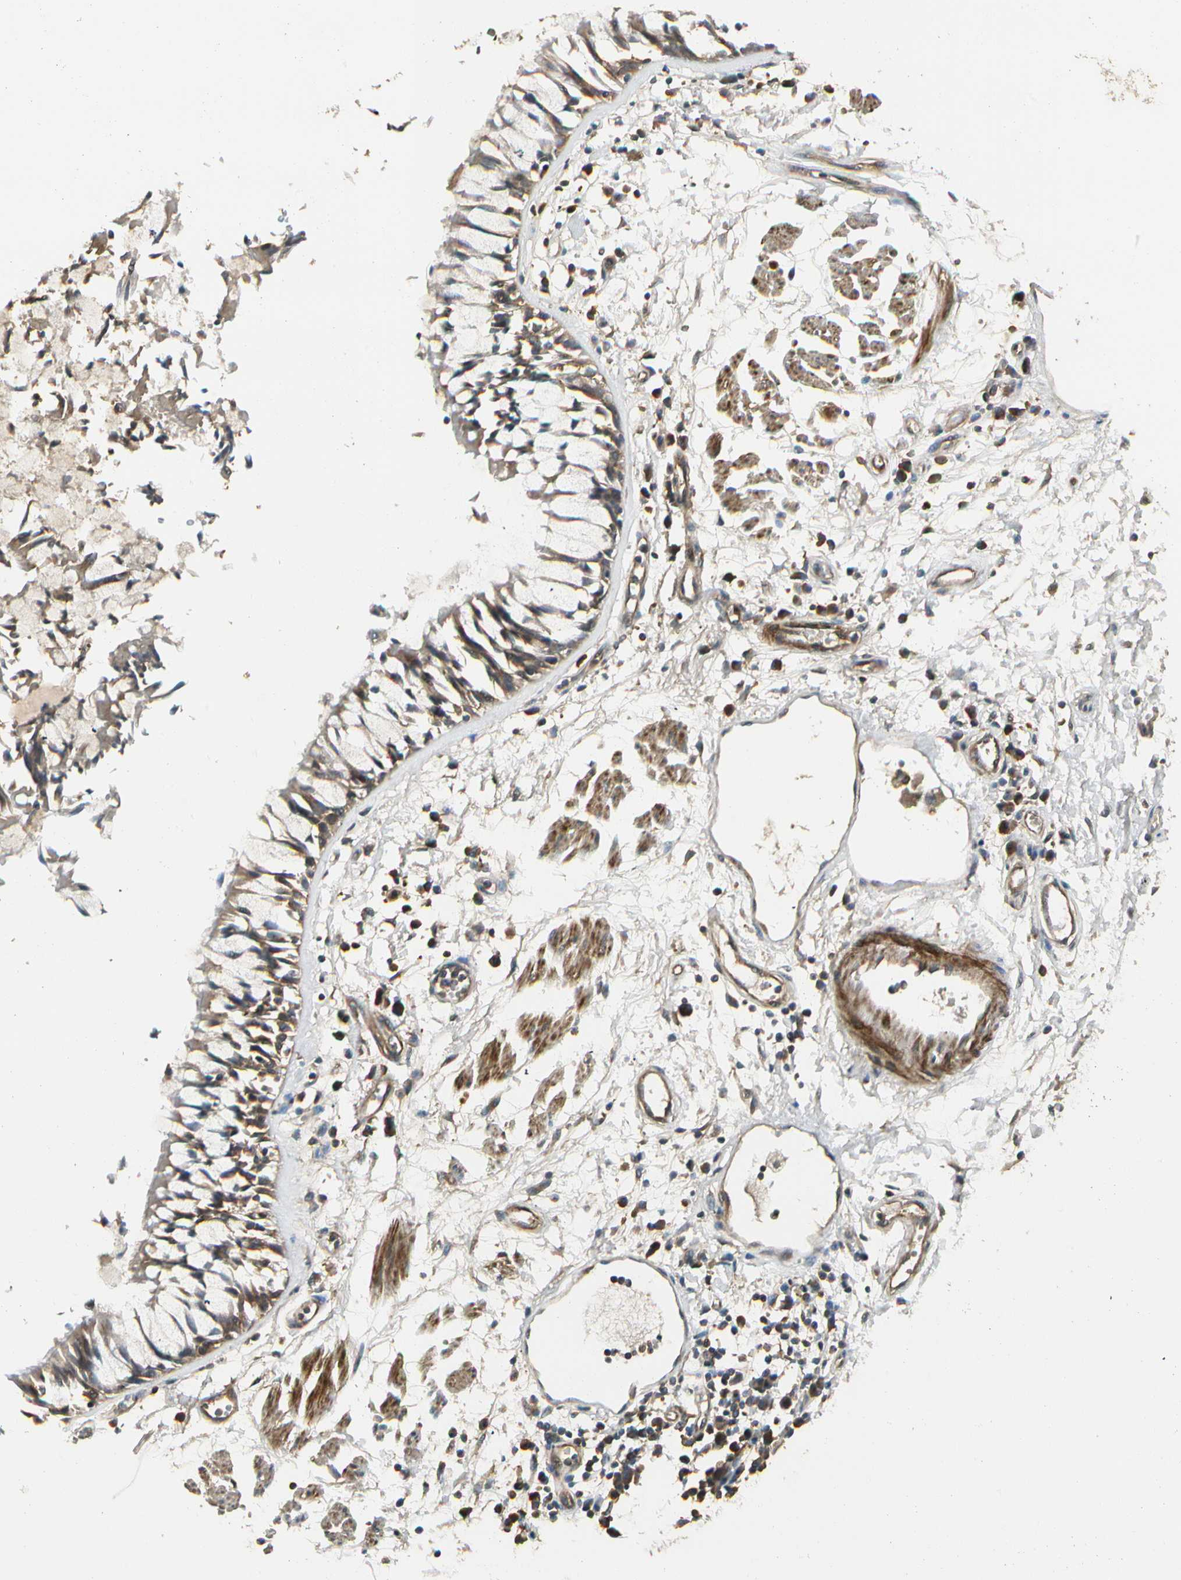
{"staining": {"intensity": "moderate", "quantity": "25%-75%", "location": "cytoplasmic/membranous"}, "tissue": "adipose tissue", "cell_type": "Adipocytes", "image_type": "normal", "snomed": [{"axis": "morphology", "description": "Normal tissue, NOS"}, {"axis": "morphology", "description": "Adenocarcinoma, NOS"}, {"axis": "topography", "description": "Cartilage tissue"}, {"axis": "topography", "description": "Bronchus"}, {"axis": "topography", "description": "Lung"}], "caption": "Adipose tissue was stained to show a protein in brown. There is medium levels of moderate cytoplasmic/membranous staining in about 25%-75% of adipocytes. (brown staining indicates protein expression, while blue staining denotes nuclei).", "gene": "ACVR1", "patient": {"sex": "female", "age": 67}}